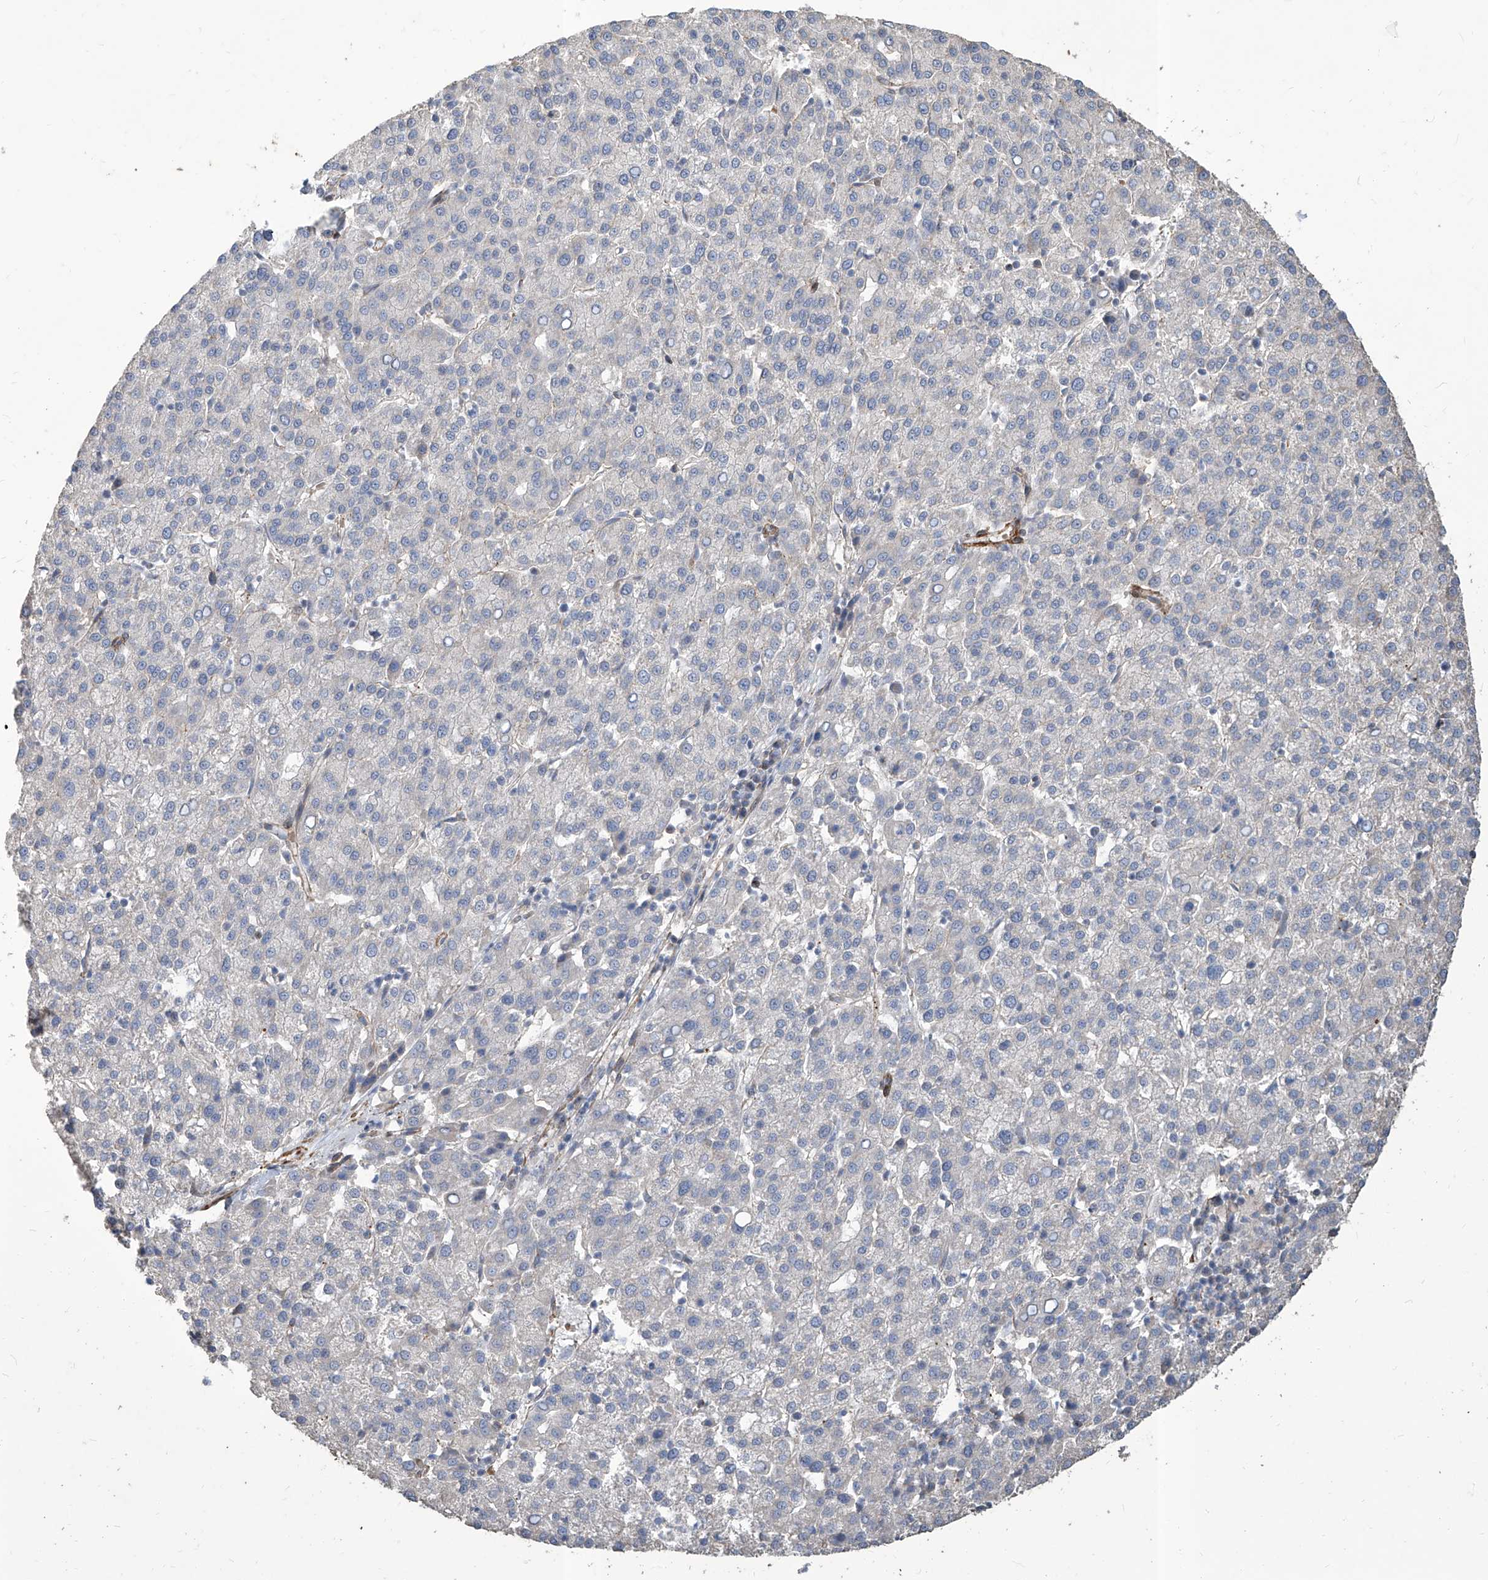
{"staining": {"intensity": "negative", "quantity": "none", "location": "none"}, "tissue": "liver cancer", "cell_type": "Tumor cells", "image_type": "cancer", "snomed": [{"axis": "morphology", "description": "Carcinoma, Hepatocellular, NOS"}, {"axis": "topography", "description": "Liver"}], "caption": "DAB immunohistochemical staining of liver hepatocellular carcinoma exhibits no significant expression in tumor cells.", "gene": "FAM83B", "patient": {"sex": "female", "age": 58}}